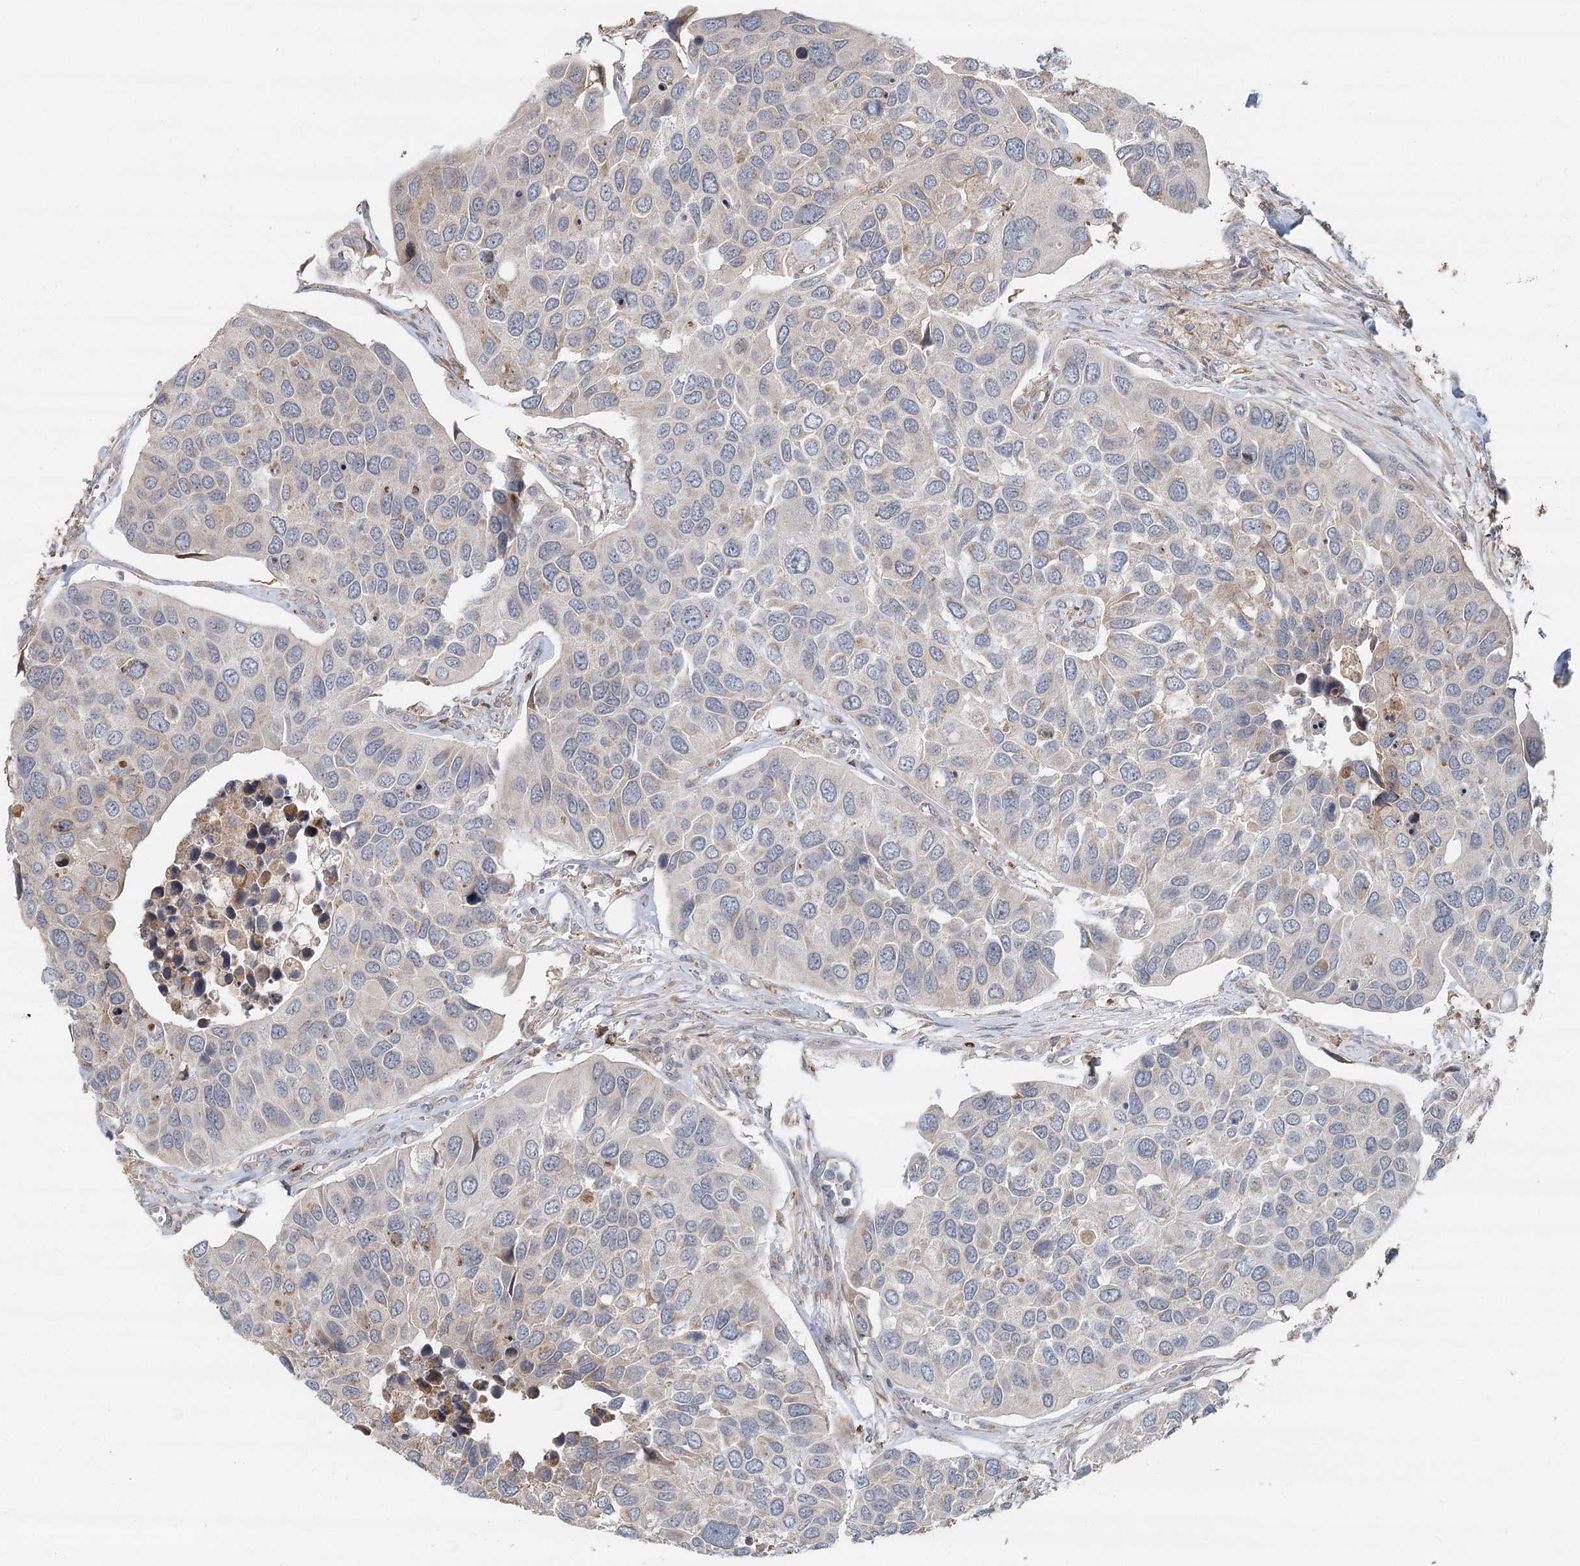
{"staining": {"intensity": "negative", "quantity": "none", "location": "none"}, "tissue": "urothelial cancer", "cell_type": "Tumor cells", "image_type": "cancer", "snomed": [{"axis": "morphology", "description": "Urothelial carcinoma, High grade"}, {"axis": "topography", "description": "Urinary bladder"}], "caption": "Urothelial carcinoma (high-grade) stained for a protein using immunohistochemistry (IHC) displays no expression tumor cells.", "gene": "RNF111", "patient": {"sex": "male", "age": 74}}